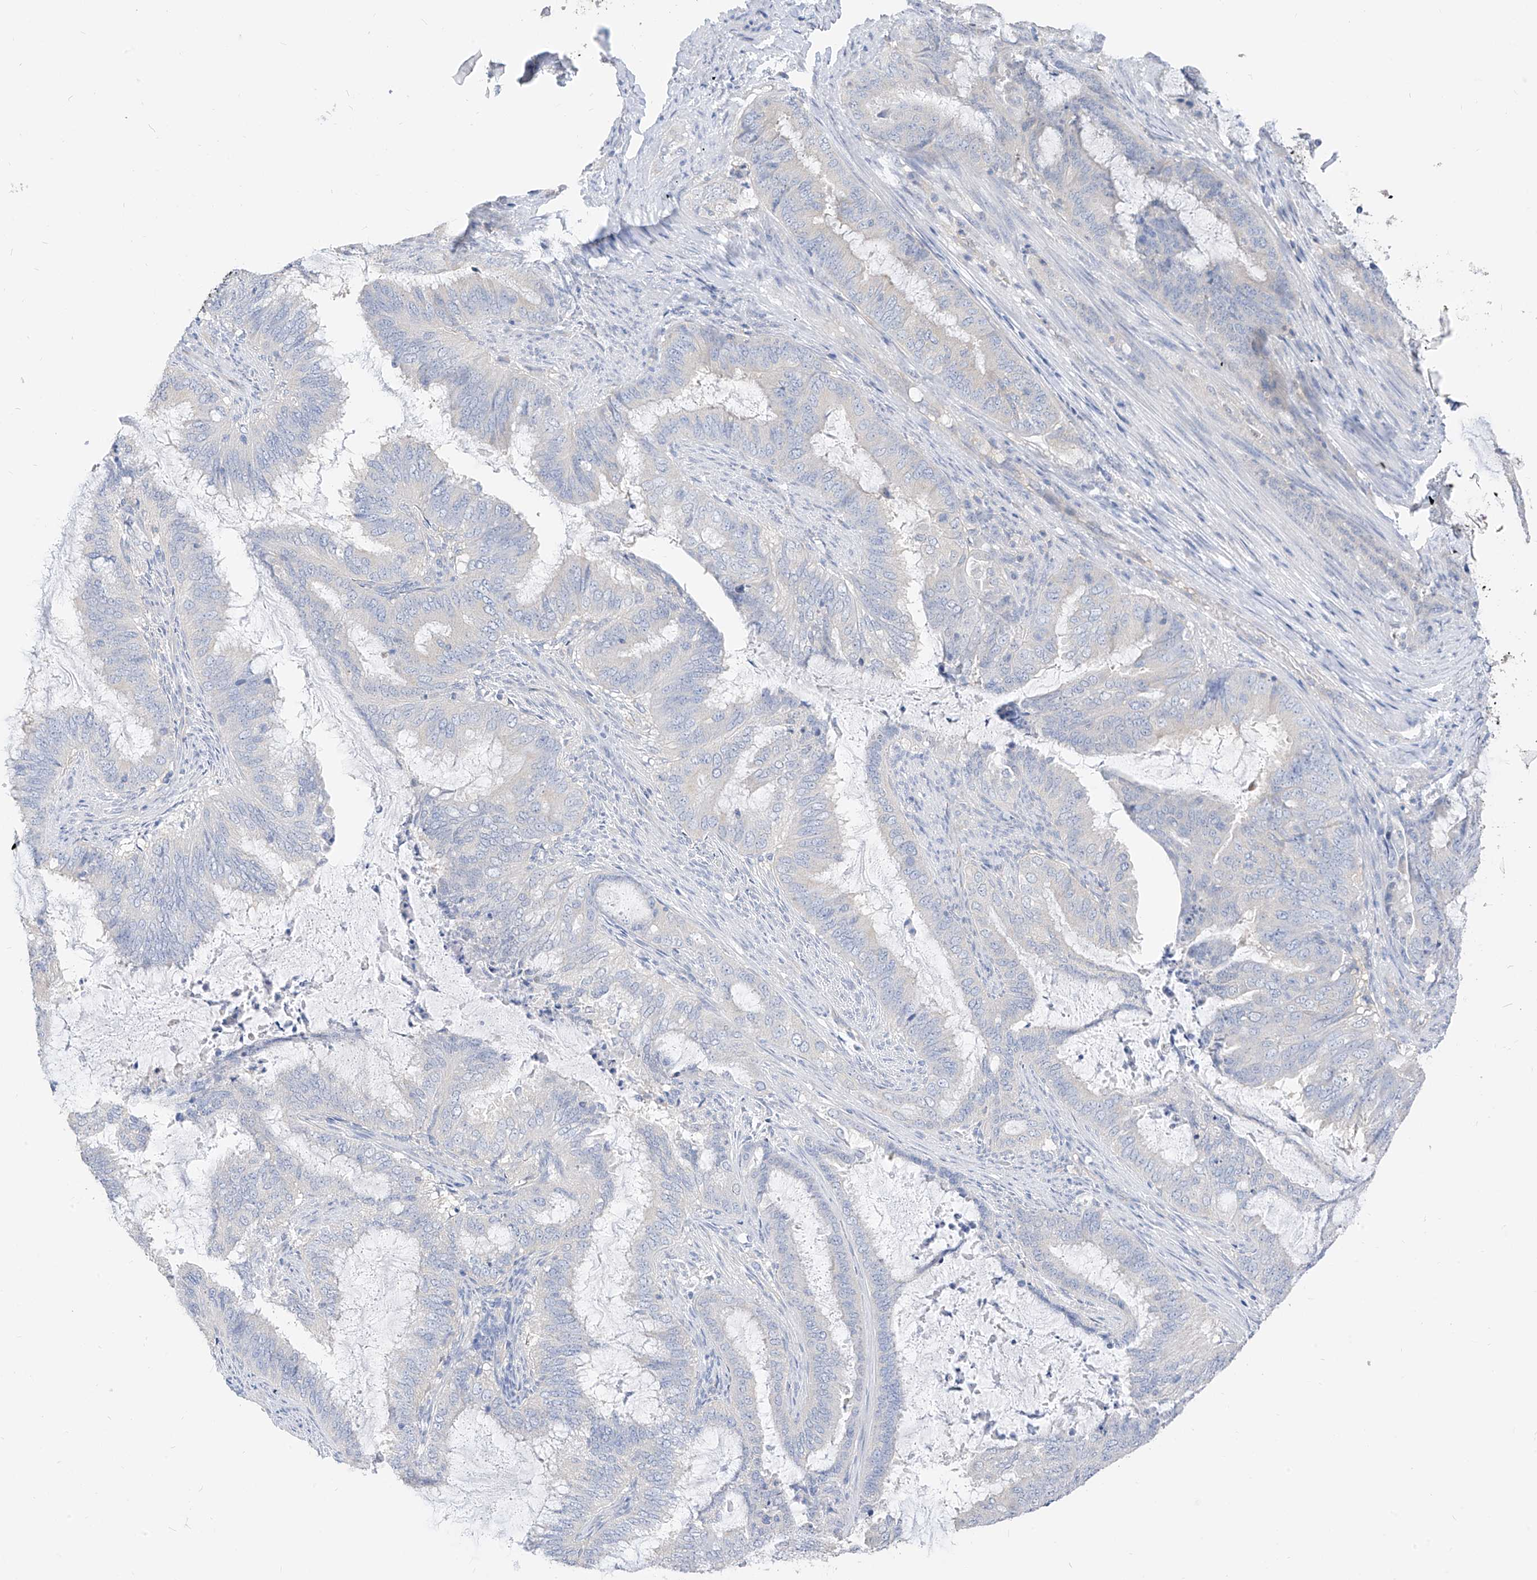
{"staining": {"intensity": "negative", "quantity": "none", "location": "none"}, "tissue": "endometrial cancer", "cell_type": "Tumor cells", "image_type": "cancer", "snomed": [{"axis": "morphology", "description": "Adenocarcinoma, NOS"}, {"axis": "topography", "description": "Endometrium"}], "caption": "Protein analysis of adenocarcinoma (endometrial) reveals no significant expression in tumor cells.", "gene": "ZZEF1", "patient": {"sex": "female", "age": 51}}